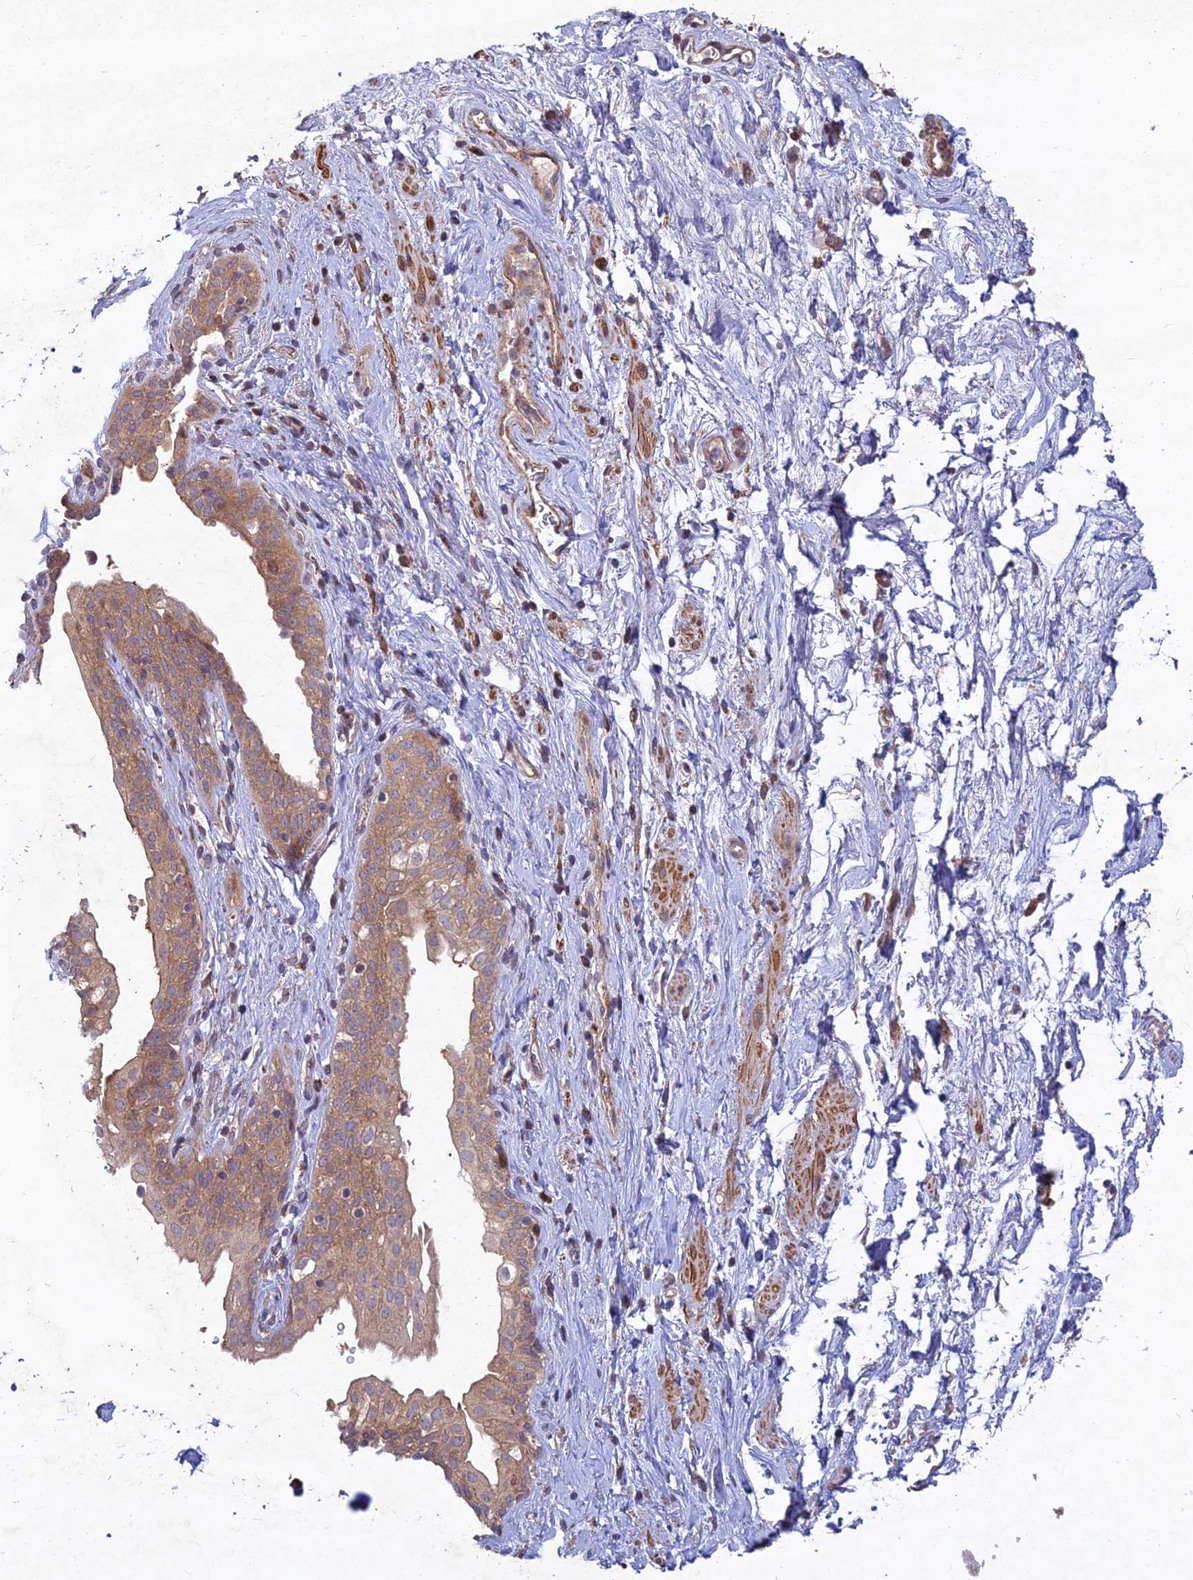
{"staining": {"intensity": "moderate", "quantity": "25%-75%", "location": "cytoplasmic/membranous"}, "tissue": "smooth muscle", "cell_type": "Smooth muscle cells", "image_type": "normal", "snomed": [{"axis": "morphology", "description": "Normal tissue, NOS"}, {"axis": "topography", "description": "Smooth muscle"}, {"axis": "topography", "description": "Peripheral nerve tissue"}], "caption": "Brown immunohistochemical staining in unremarkable smooth muscle displays moderate cytoplasmic/membranous positivity in approximately 25%-75% of smooth muscle cells.", "gene": "RELCH", "patient": {"sex": "male", "age": 69}}